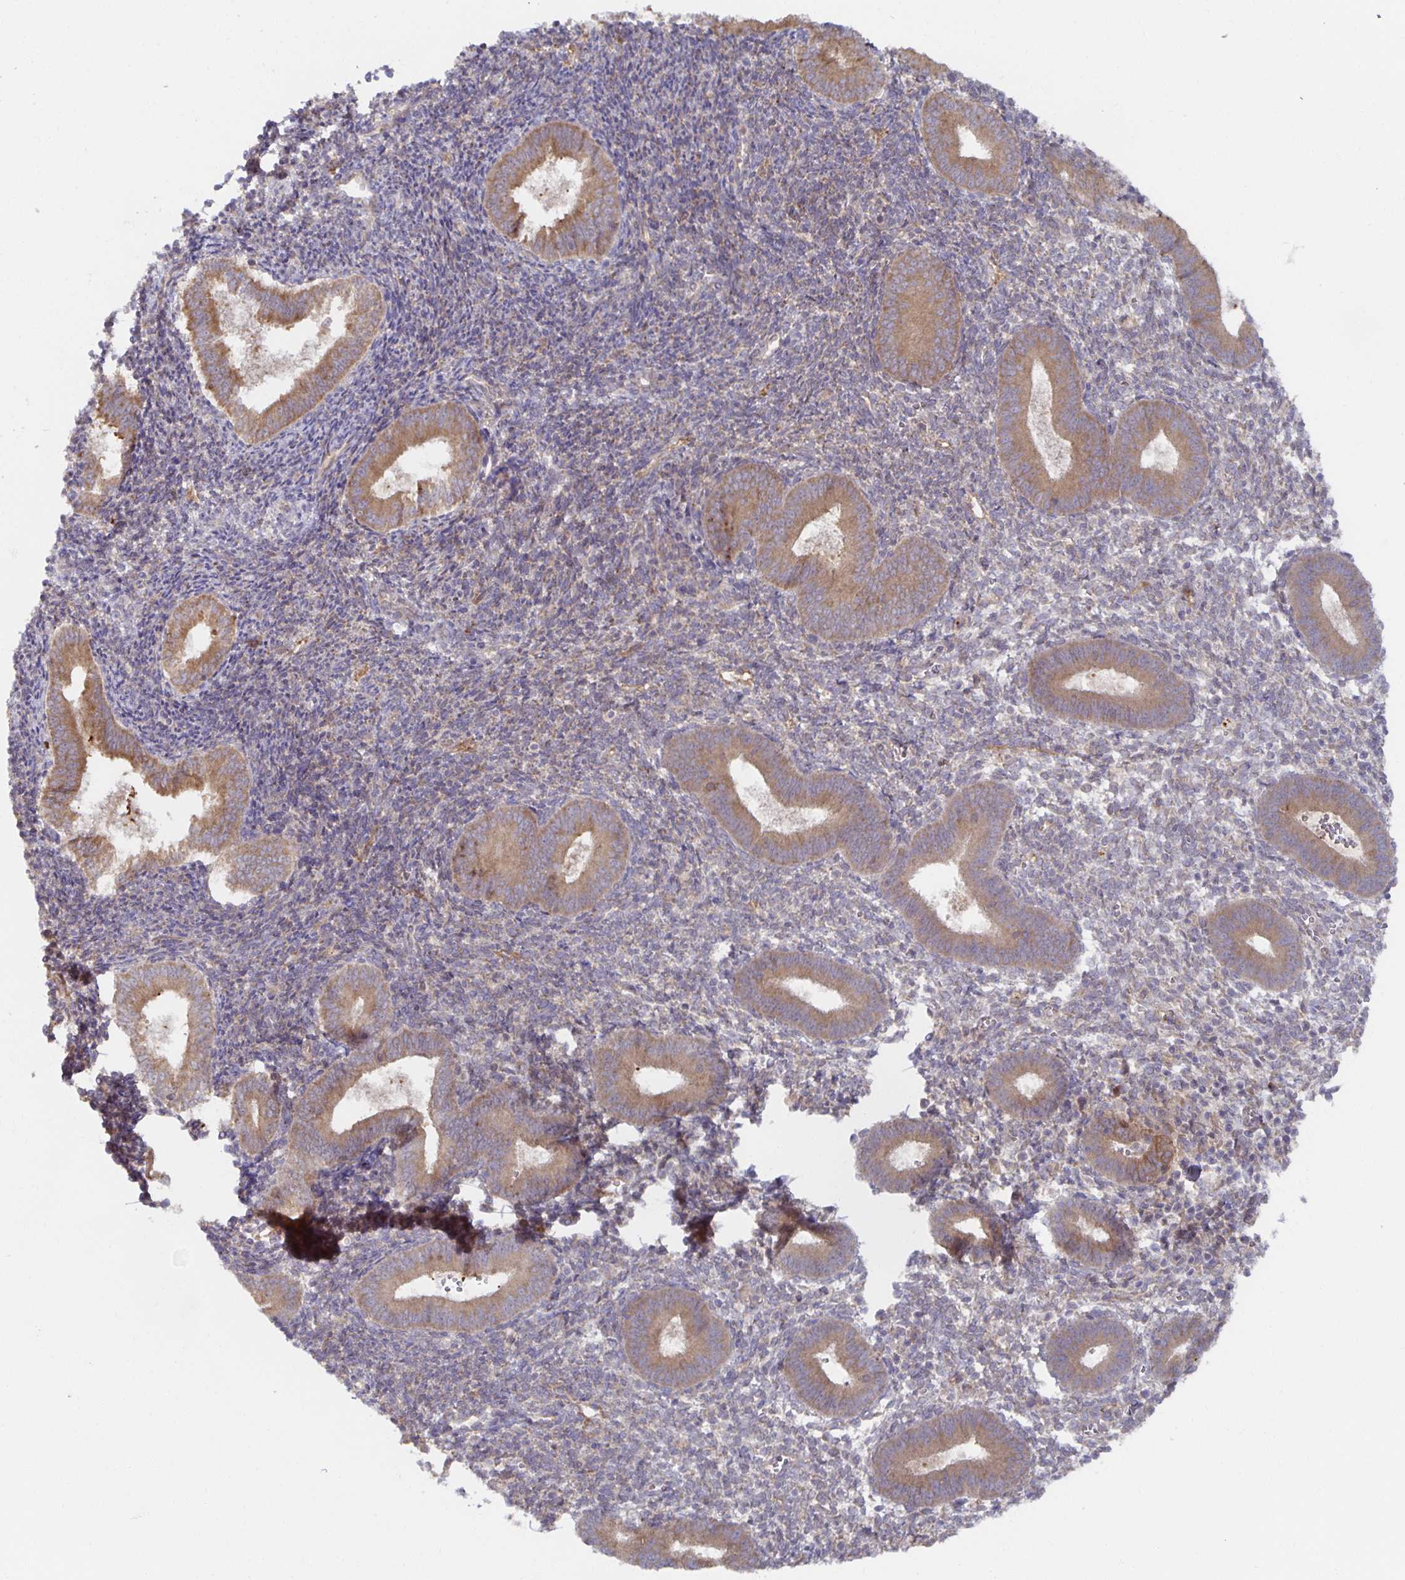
{"staining": {"intensity": "negative", "quantity": "none", "location": "none"}, "tissue": "endometrium", "cell_type": "Cells in endometrial stroma", "image_type": "normal", "snomed": [{"axis": "morphology", "description": "Normal tissue, NOS"}, {"axis": "topography", "description": "Endometrium"}], "caption": "Endometrium stained for a protein using immunohistochemistry displays no staining cells in endometrial stroma.", "gene": "BAD", "patient": {"sex": "female", "age": 25}}